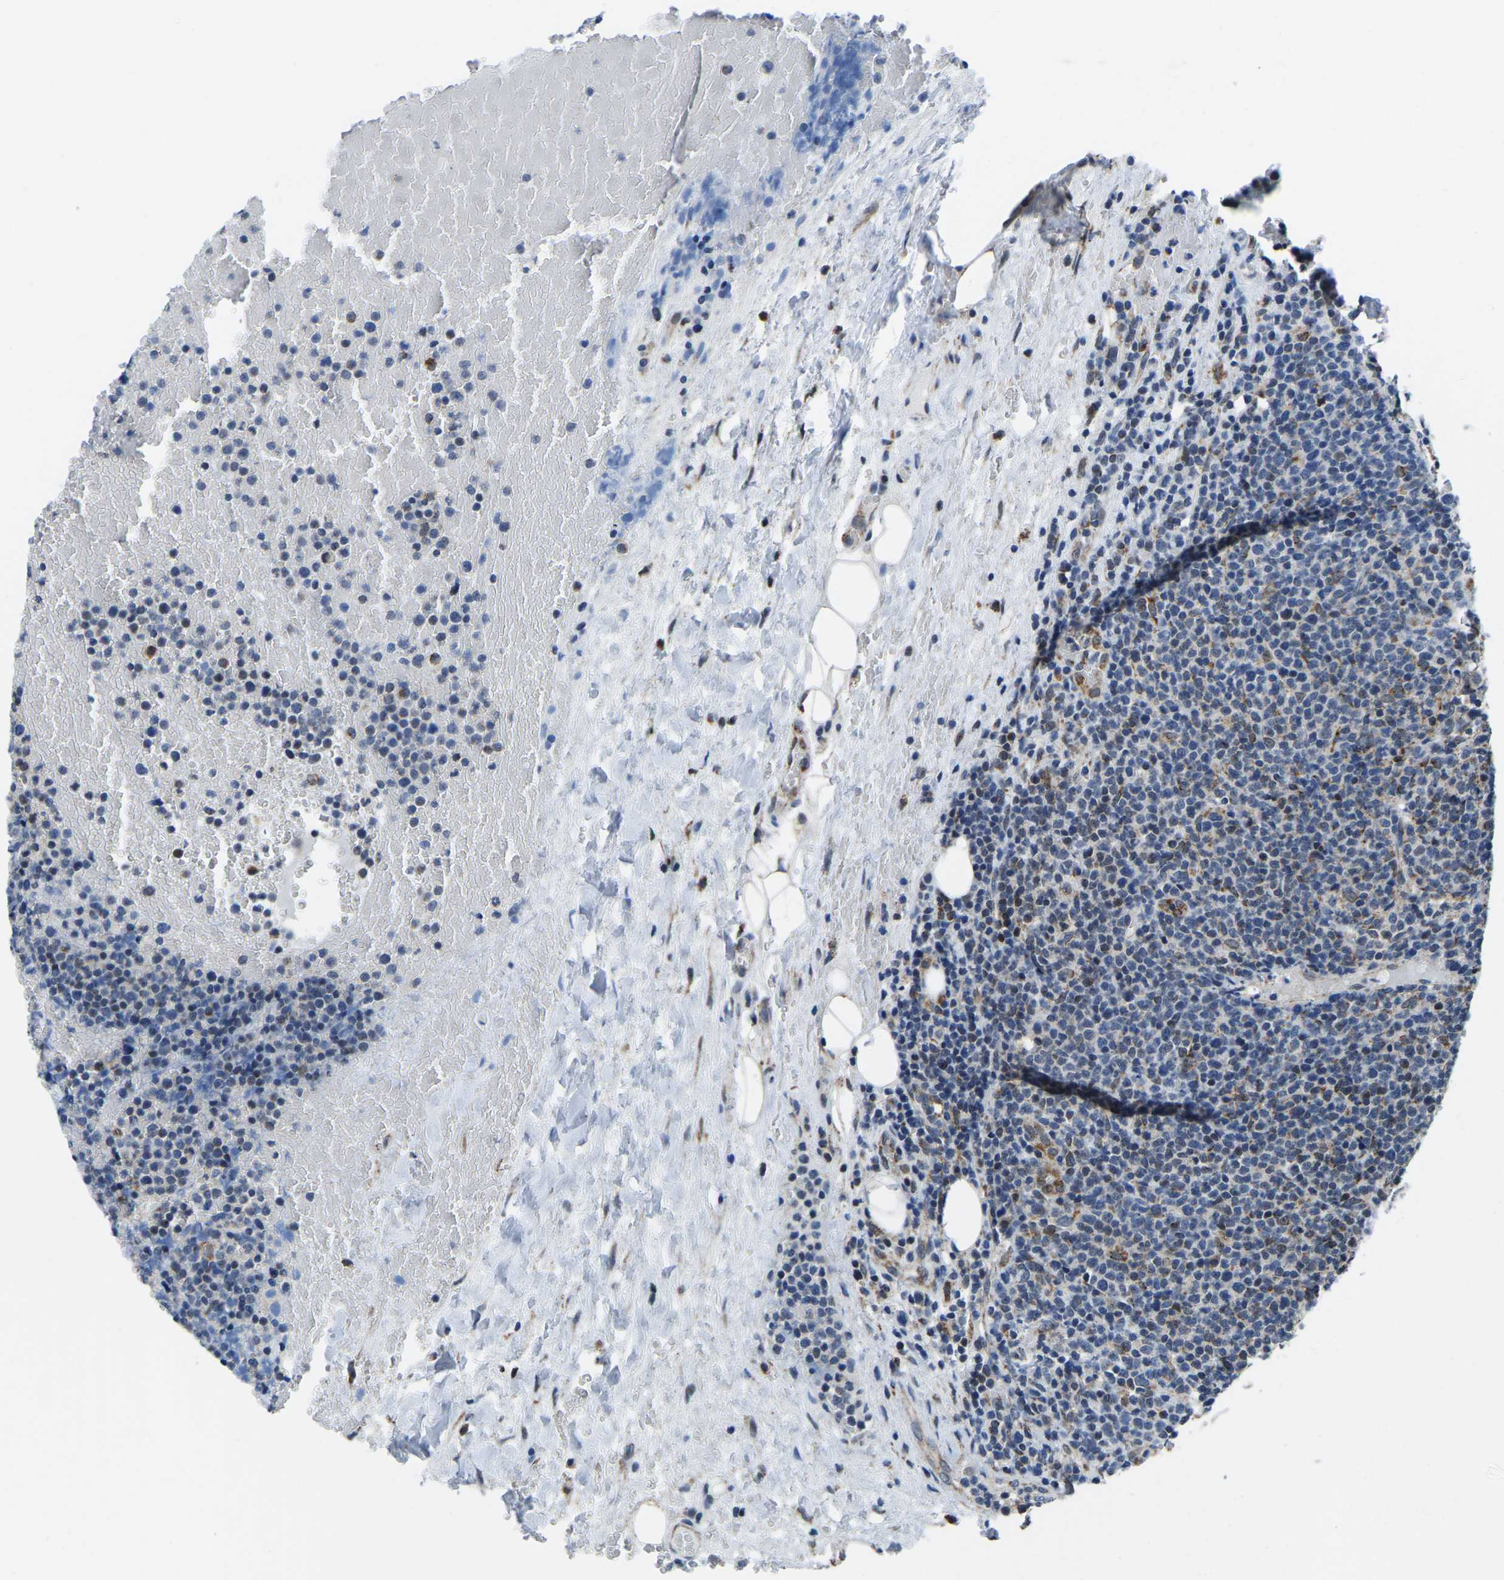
{"staining": {"intensity": "moderate", "quantity": "<25%", "location": "cytoplasmic/membranous"}, "tissue": "lymphoma", "cell_type": "Tumor cells", "image_type": "cancer", "snomed": [{"axis": "morphology", "description": "Malignant lymphoma, non-Hodgkin's type, High grade"}, {"axis": "topography", "description": "Lymph node"}], "caption": "Immunohistochemistry (IHC) micrograph of neoplastic tissue: high-grade malignant lymphoma, non-Hodgkin's type stained using IHC displays low levels of moderate protein expression localized specifically in the cytoplasmic/membranous of tumor cells, appearing as a cytoplasmic/membranous brown color.", "gene": "BNIP3L", "patient": {"sex": "male", "age": 61}}